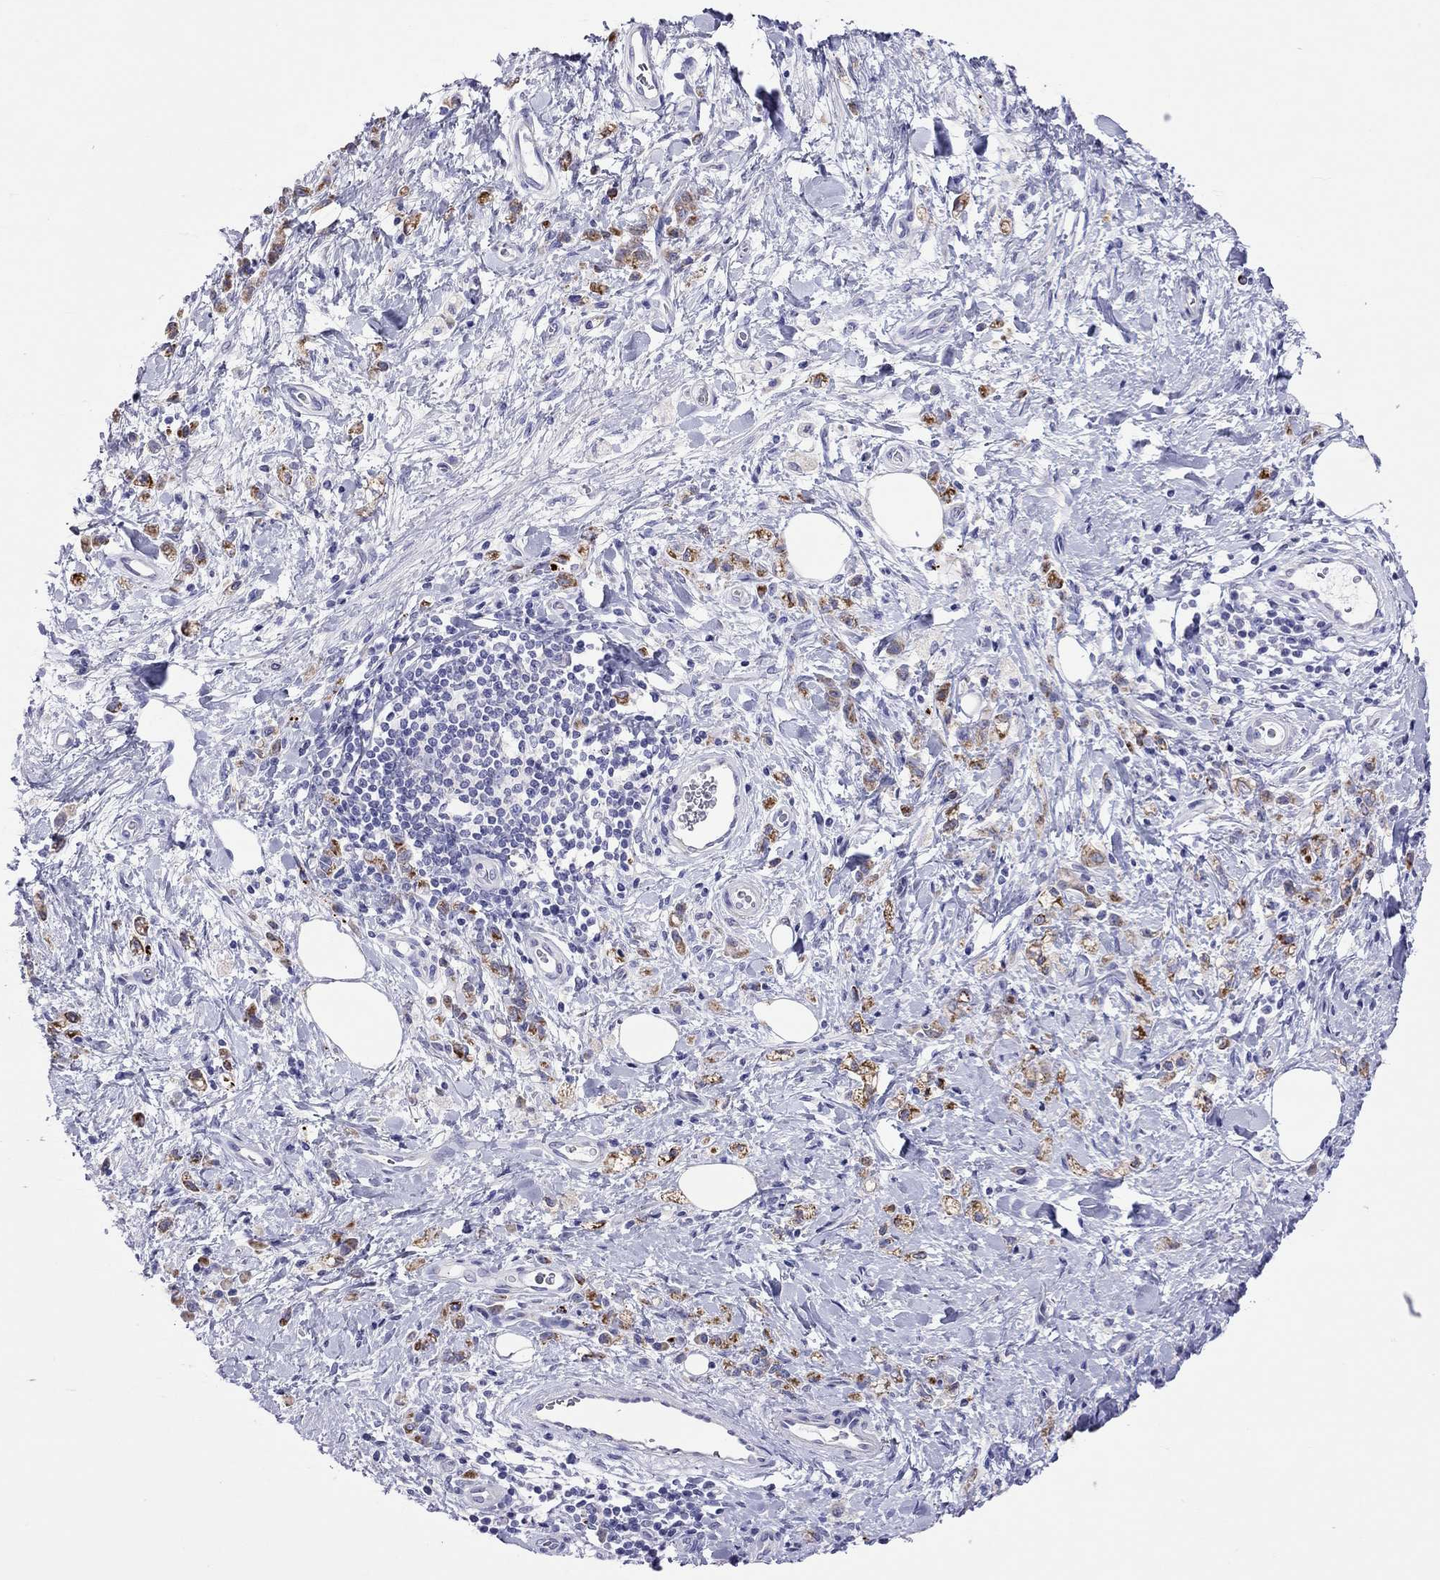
{"staining": {"intensity": "moderate", "quantity": ">75%", "location": "cytoplasmic/membranous"}, "tissue": "stomach cancer", "cell_type": "Tumor cells", "image_type": "cancer", "snomed": [{"axis": "morphology", "description": "Adenocarcinoma, NOS"}, {"axis": "topography", "description": "Stomach"}], "caption": "Tumor cells reveal moderate cytoplasmic/membranous positivity in about >75% of cells in stomach cancer (adenocarcinoma).", "gene": "COL9A1", "patient": {"sex": "male", "age": 77}}